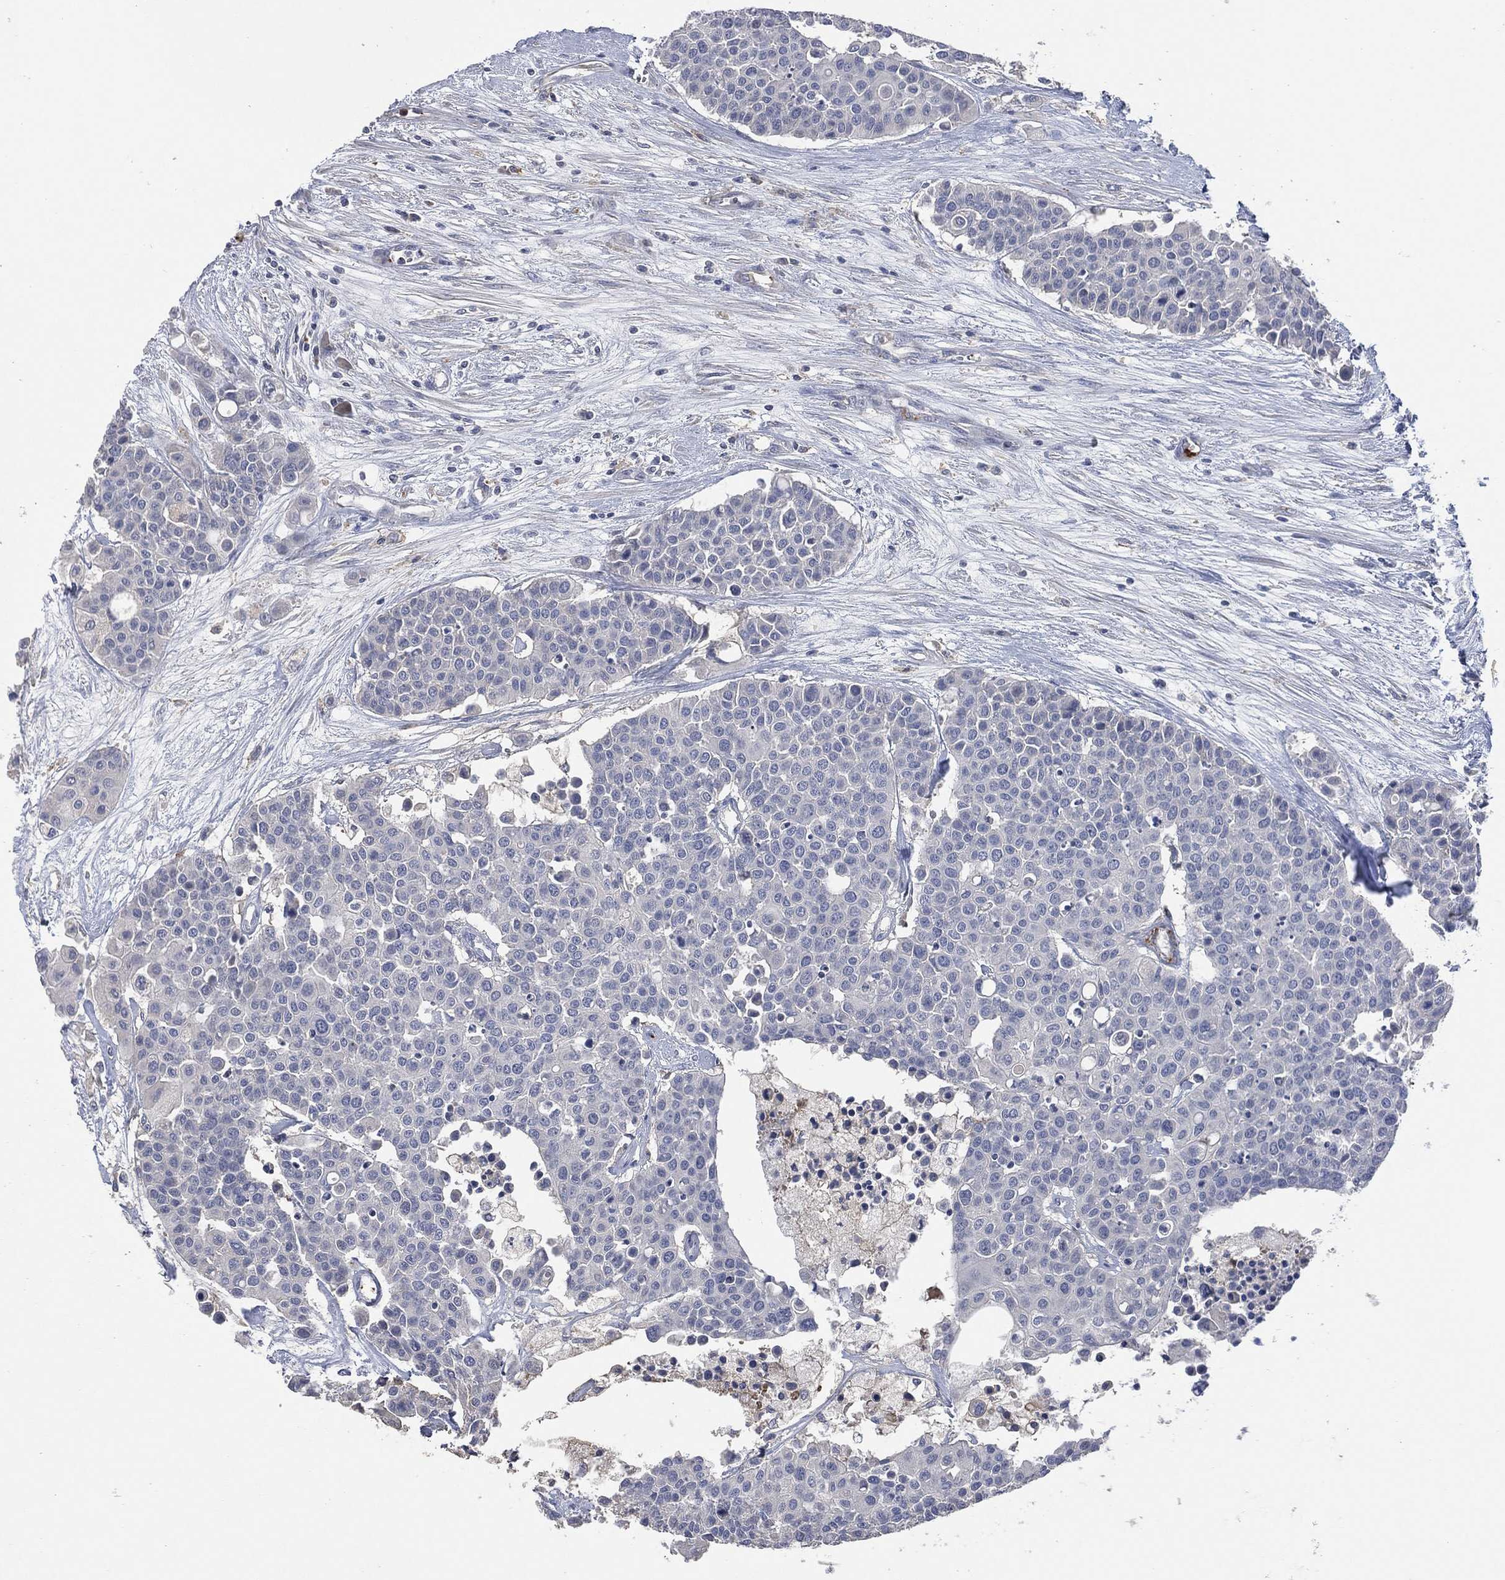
{"staining": {"intensity": "negative", "quantity": "none", "location": "none"}, "tissue": "carcinoid", "cell_type": "Tumor cells", "image_type": "cancer", "snomed": [{"axis": "morphology", "description": "Carcinoid, malignant, NOS"}, {"axis": "topography", "description": "Colon"}], "caption": "Immunohistochemistry (IHC) of carcinoid demonstrates no expression in tumor cells.", "gene": "CD33", "patient": {"sex": "male", "age": 81}}